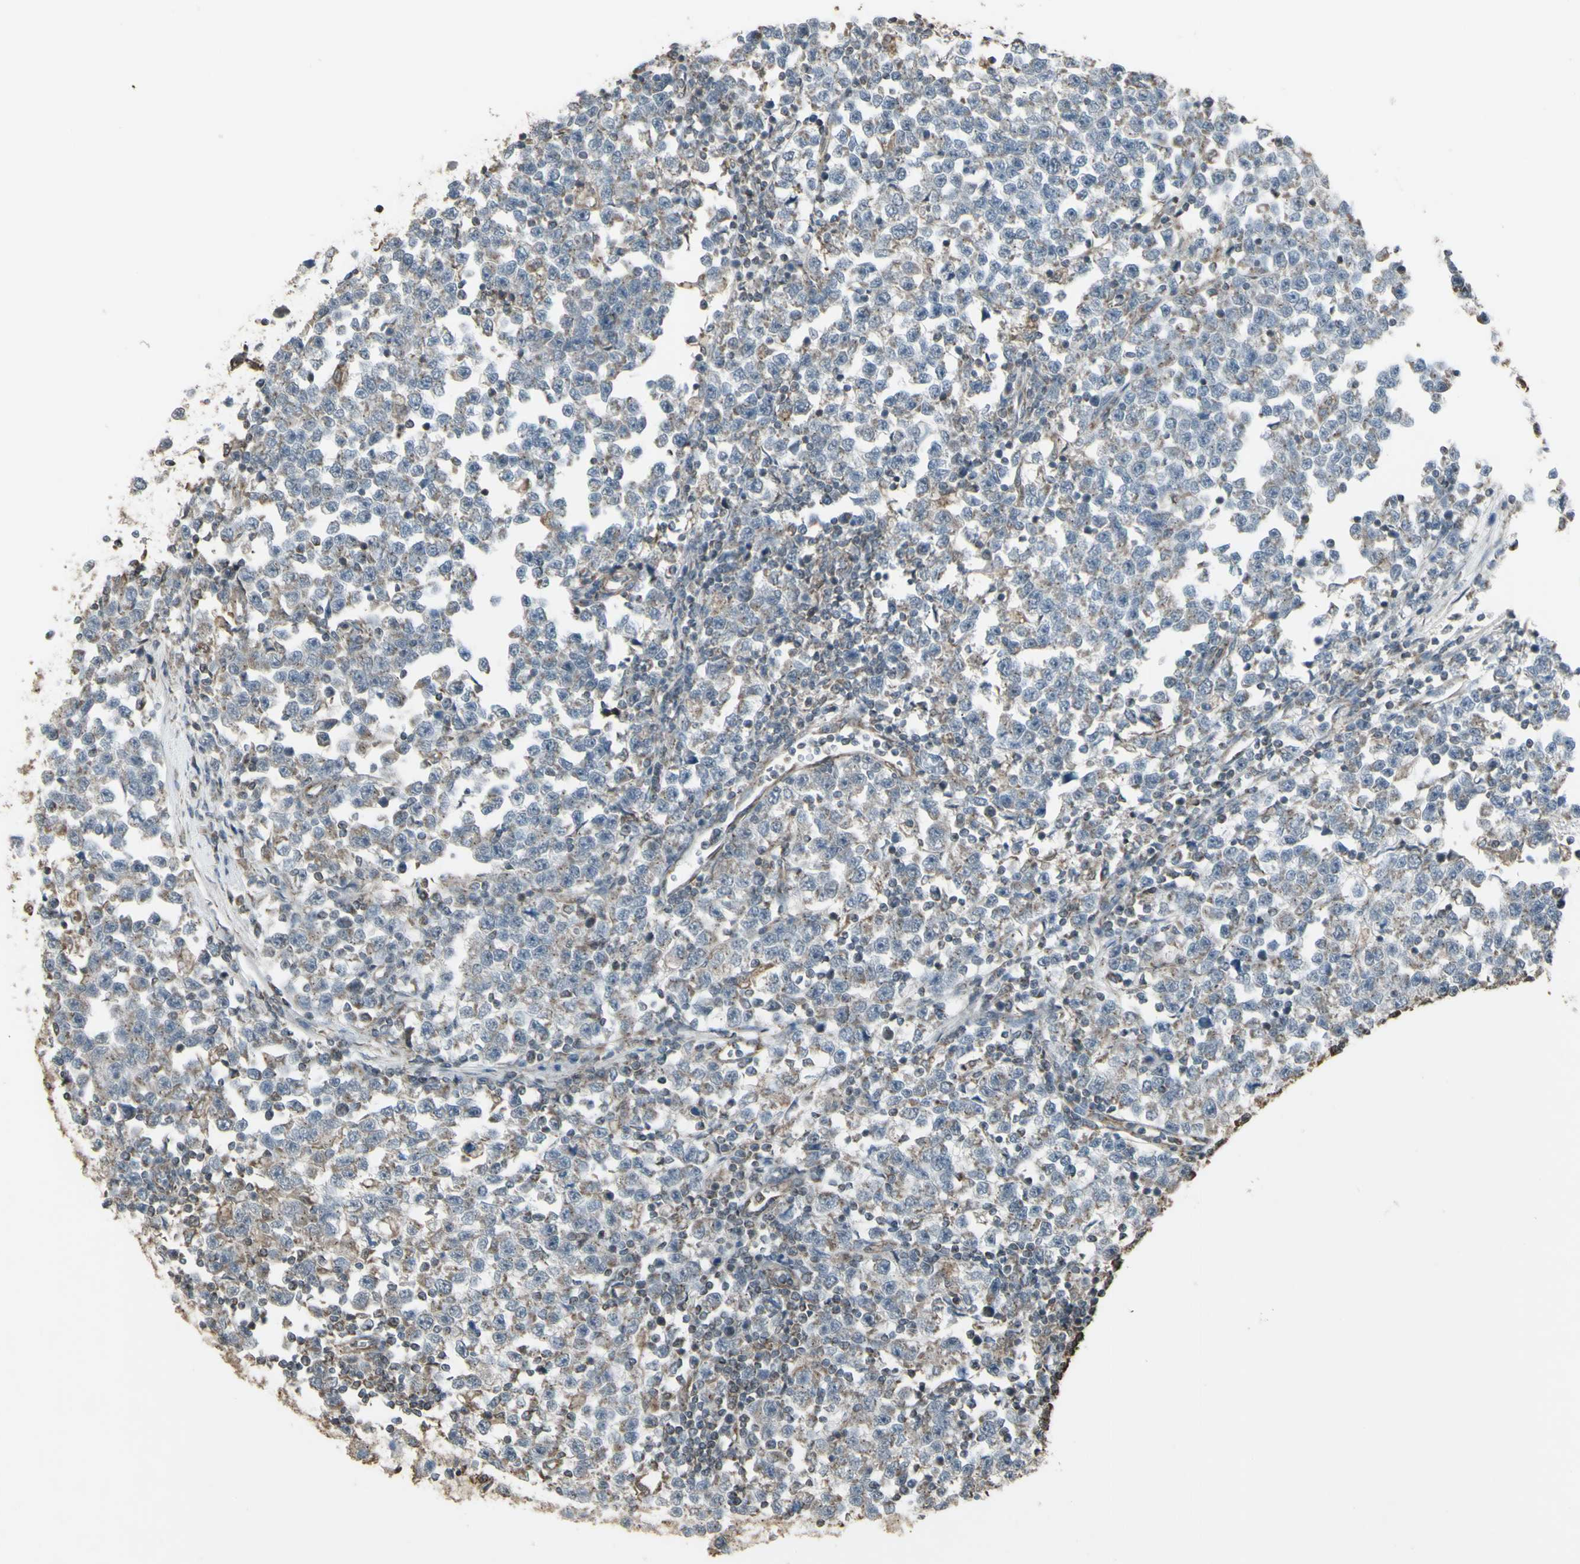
{"staining": {"intensity": "negative", "quantity": "none", "location": "none"}, "tissue": "testis cancer", "cell_type": "Tumor cells", "image_type": "cancer", "snomed": [{"axis": "morphology", "description": "Seminoma, NOS"}, {"axis": "topography", "description": "Testis"}], "caption": "Histopathology image shows no significant protein expression in tumor cells of testis cancer (seminoma).", "gene": "FXYD3", "patient": {"sex": "male", "age": 43}}